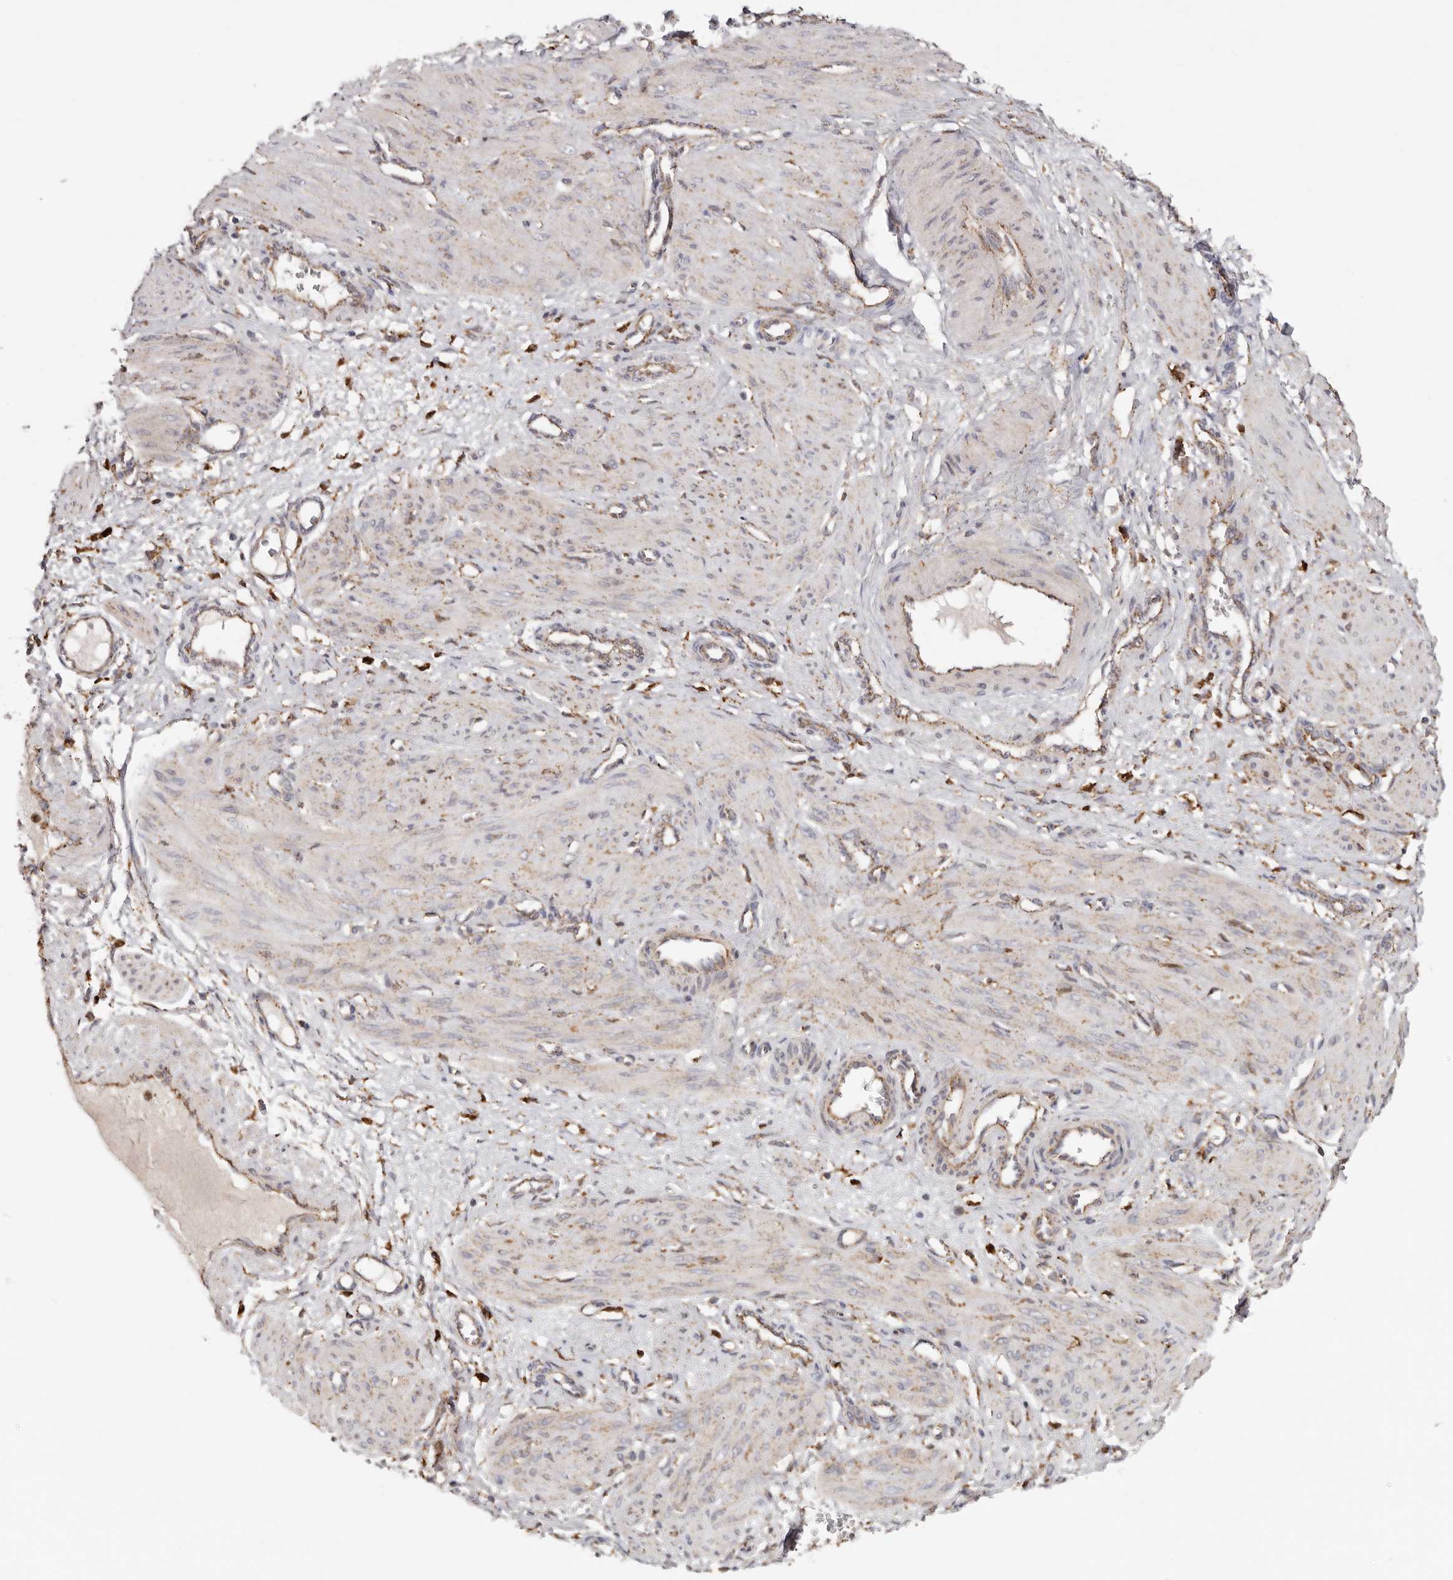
{"staining": {"intensity": "weak", "quantity": "<25%", "location": "cytoplasmic/membranous"}, "tissue": "smooth muscle", "cell_type": "Smooth muscle cells", "image_type": "normal", "snomed": [{"axis": "morphology", "description": "Normal tissue, NOS"}, {"axis": "topography", "description": "Endometrium"}], "caption": "Photomicrograph shows no protein expression in smooth muscle cells of unremarkable smooth muscle.", "gene": "GRN", "patient": {"sex": "female", "age": 33}}